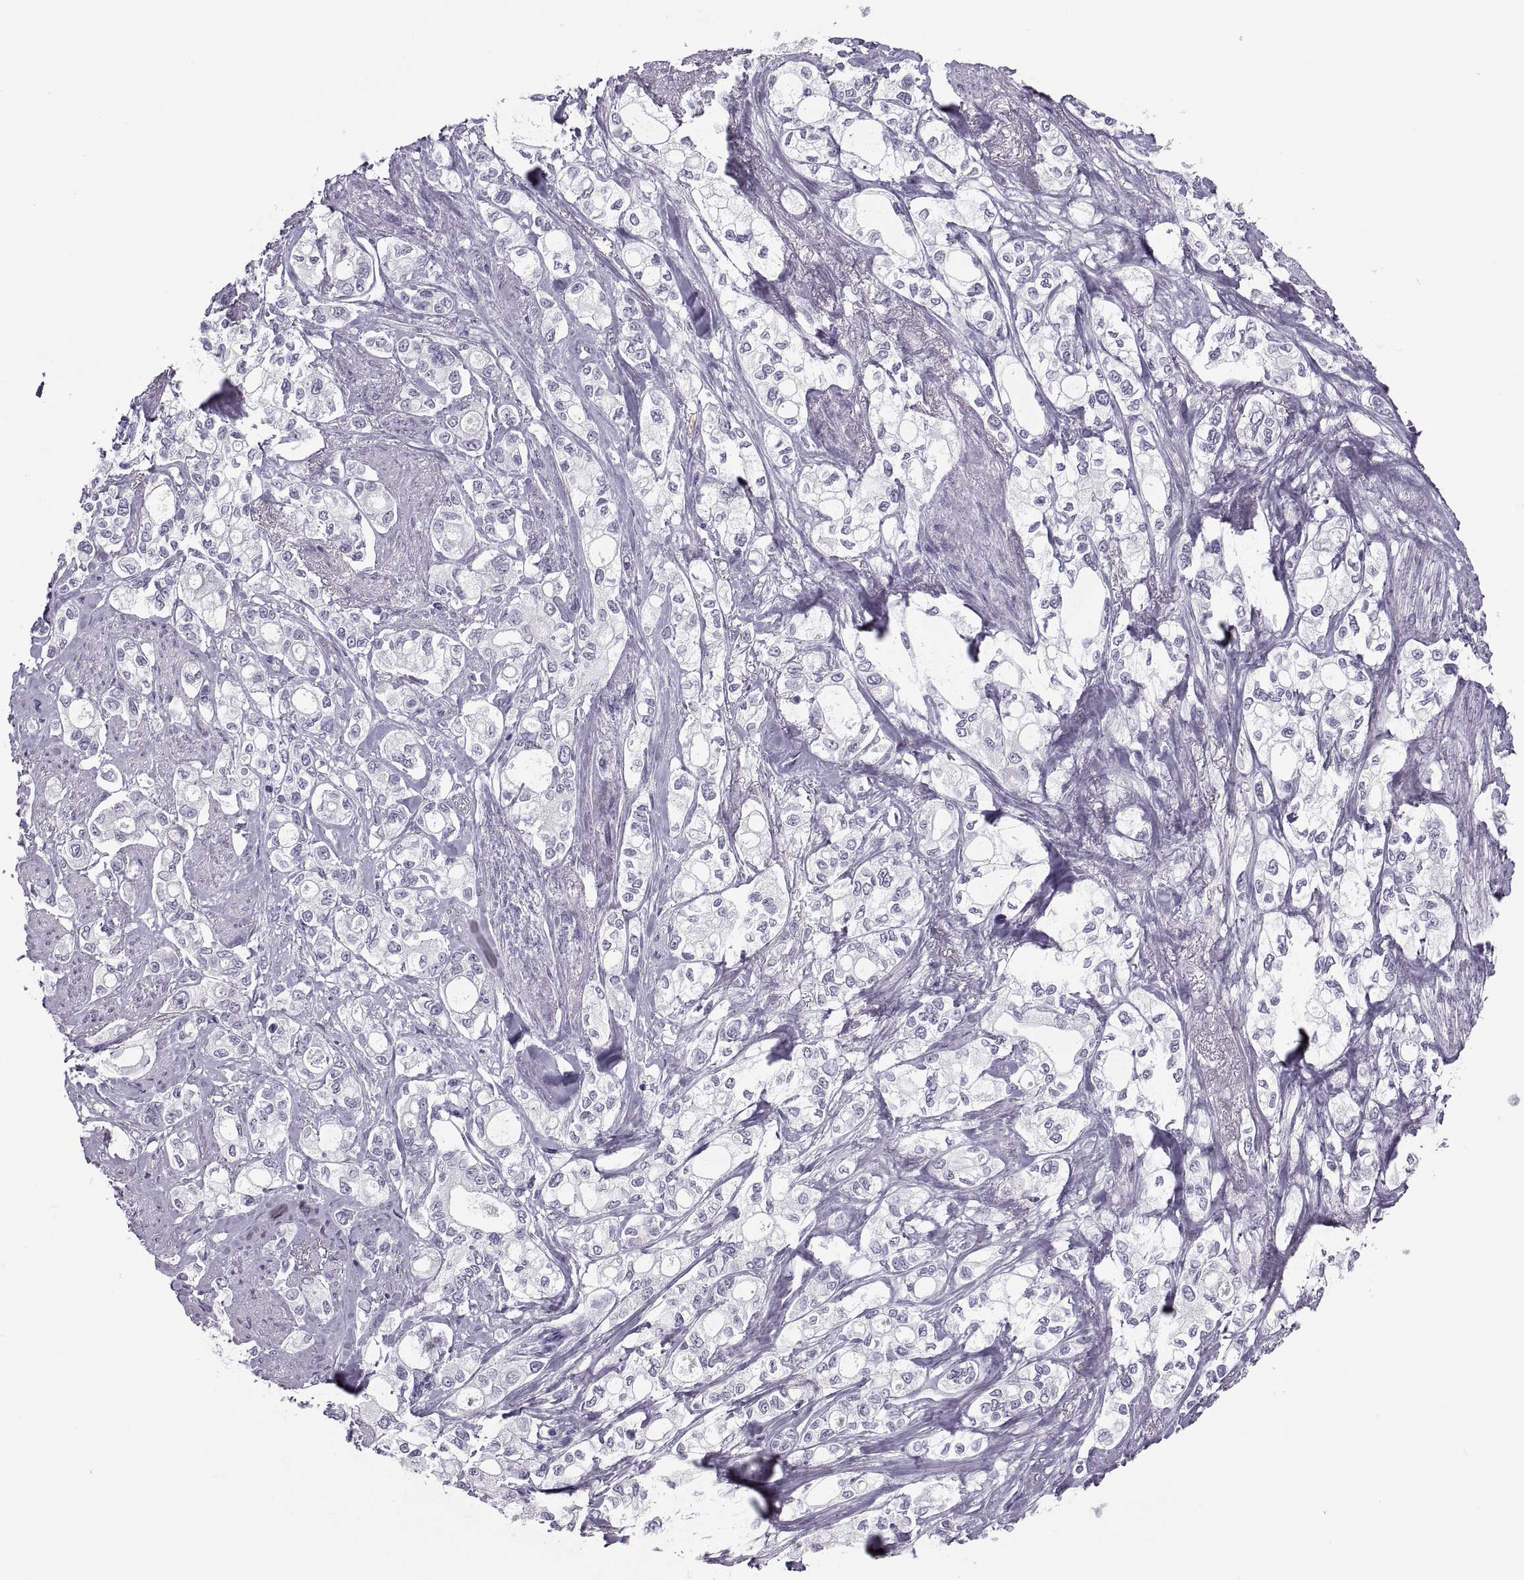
{"staining": {"intensity": "negative", "quantity": "none", "location": "none"}, "tissue": "stomach cancer", "cell_type": "Tumor cells", "image_type": "cancer", "snomed": [{"axis": "morphology", "description": "Adenocarcinoma, NOS"}, {"axis": "topography", "description": "Stomach"}], "caption": "A high-resolution histopathology image shows IHC staining of stomach cancer, which displays no significant staining in tumor cells. (Brightfield microscopy of DAB (3,3'-diaminobenzidine) IHC at high magnification).", "gene": "C3orf22", "patient": {"sex": "male", "age": 63}}